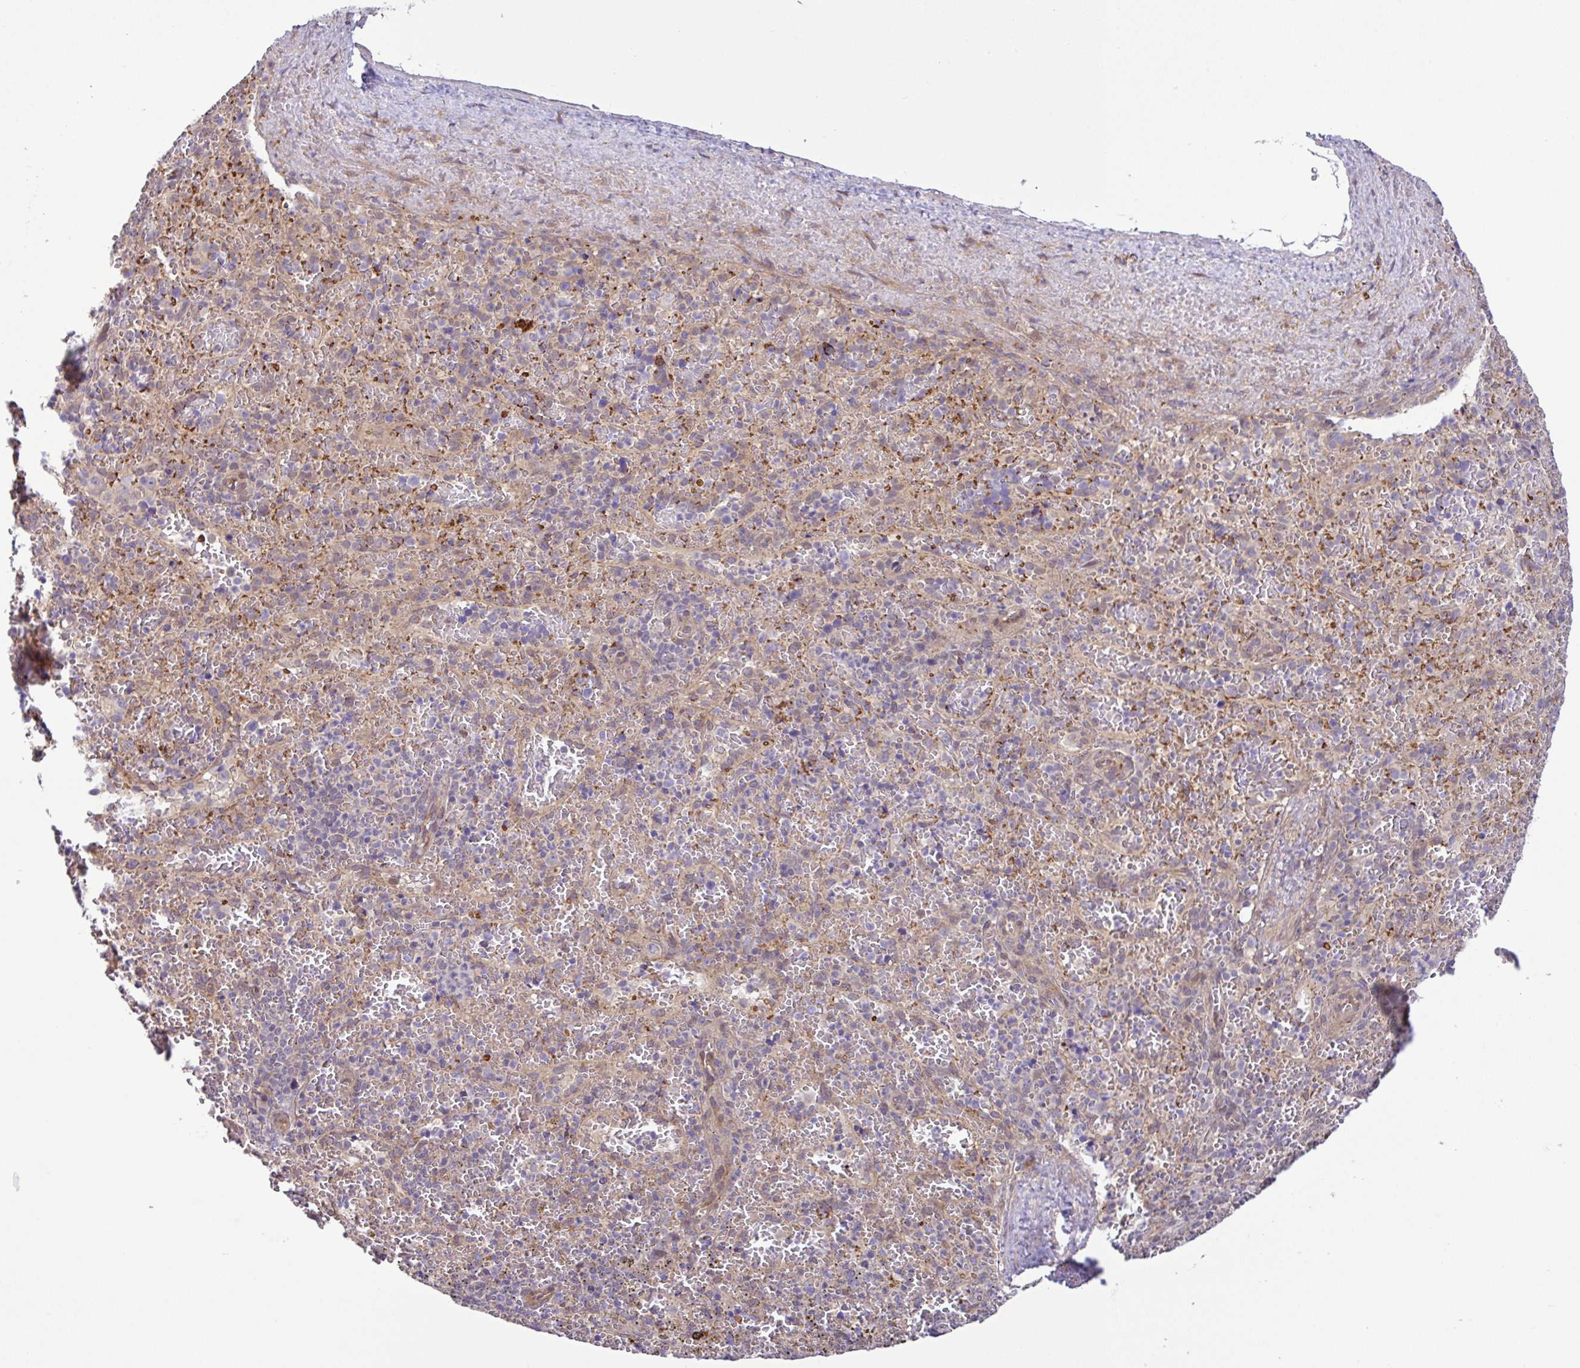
{"staining": {"intensity": "weak", "quantity": "<25%", "location": "cytoplasmic/membranous"}, "tissue": "spleen", "cell_type": "Cells in red pulp", "image_type": "normal", "snomed": [{"axis": "morphology", "description": "Normal tissue, NOS"}, {"axis": "topography", "description": "Spleen"}], "caption": "A histopathology image of human spleen is negative for staining in cells in red pulp. (DAB (3,3'-diaminobenzidine) immunohistochemistry (IHC) with hematoxylin counter stain).", "gene": "UBE4A", "patient": {"sex": "female", "age": 50}}